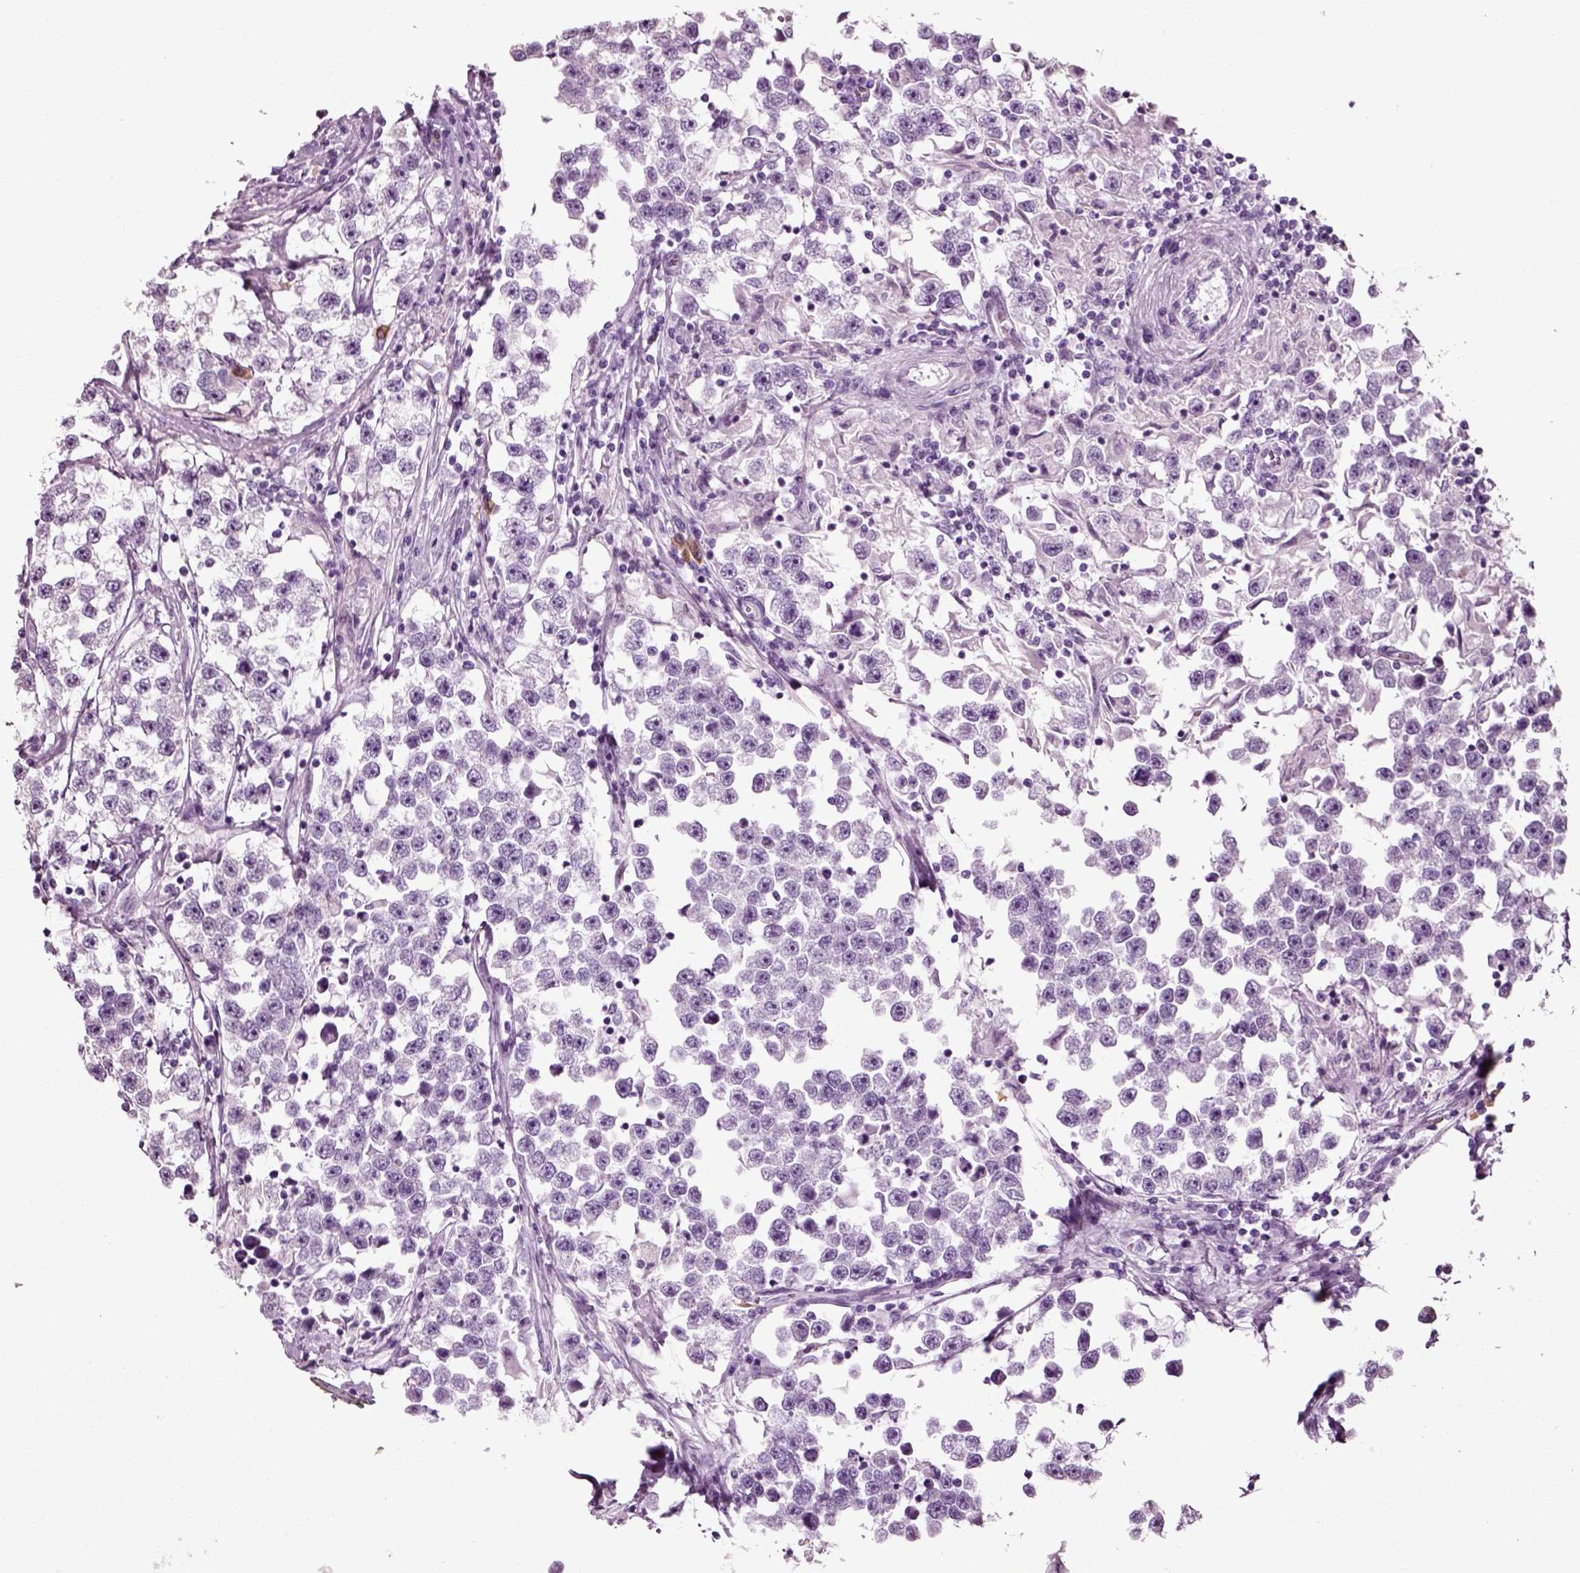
{"staining": {"intensity": "negative", "quantity": "none", "location": "none"}, "tissue": "testis cancer", "cell_type": "Tumor cells", "image_type": "cancer", "snomed": [{"axis": "morphology", "description": "Seminoma, NOS"}, {"axis": "topography", "description": "Testis"}], "caption": "Testis seminoma was stained to show a protein in brown. There is no significant staining in tumor cells.", "gene": "SLC26A8", "patient": {"sex": "male", "age": 46}}